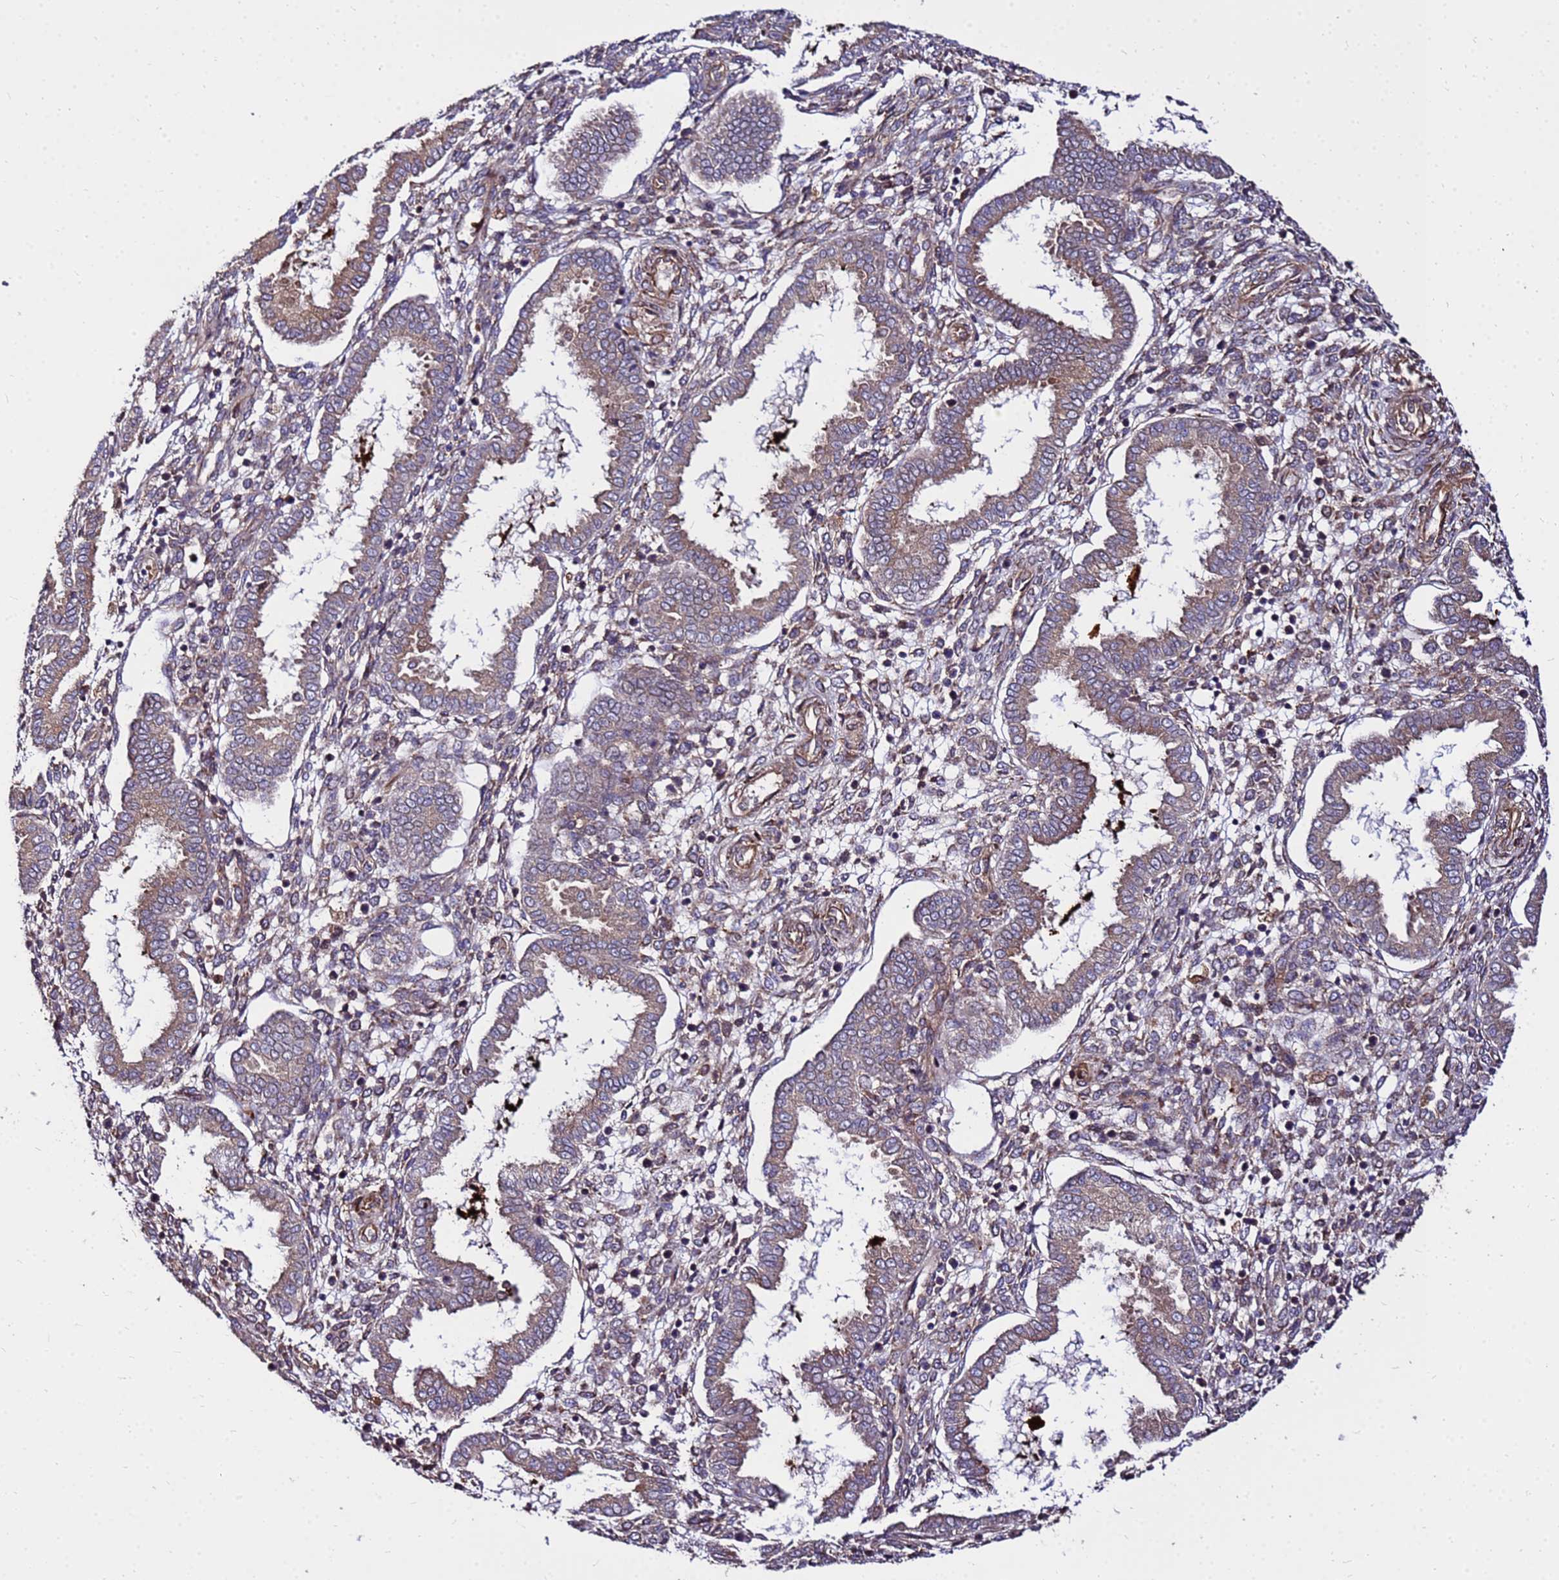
{"staining": {"intensity": "moderate", "quantity": "<25%", "location": "cytoplasmic/membranous"}, "tissue": "endometrium", "cell_type": "Cells in endometrial stroma", "image_type": "normal", "snomed": [{"axis": "morphology", "description": "Normal tissue, NOS"}, {"axis": "topography", "description": "Endometrium"}], "caption": "Endometrium stained with a brown dye demonstrates moderate cytoplasmic/membranous positive positivity in approximately <25% of cells in endometrial stroma.", "gene": "WWC2", "patient": {"sex": "female", "age": 24}}